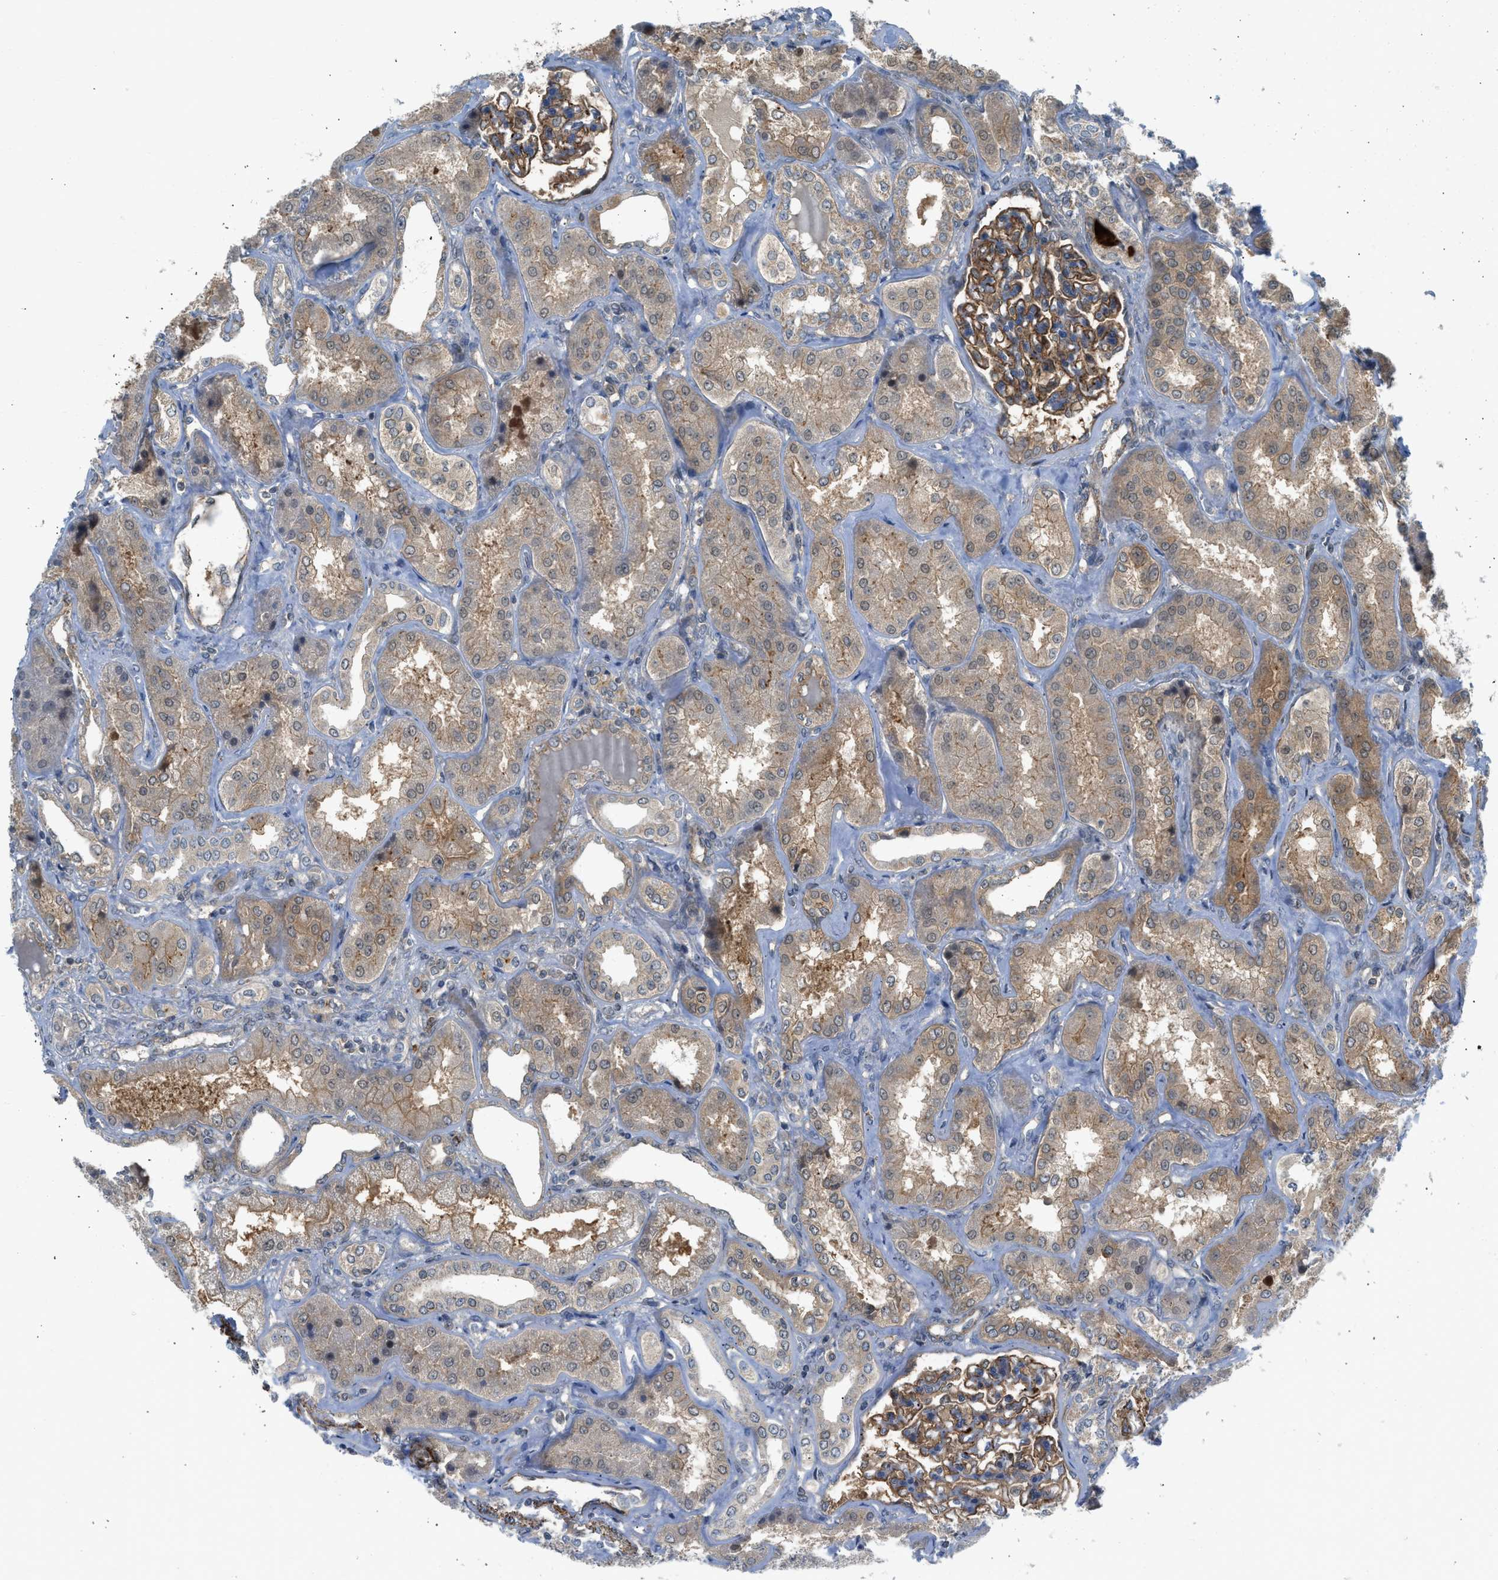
{"staining": {"intensity": "strong", "quantity": ">75%", "location": "cytoplasmic/membranous"}, "tissue": "kidney", "cell_type": "Cells in glomeruli", "image_type": "normal", "snomed": [{"axis": "morphology", "description": "Normal tissue, NOS"}, {"axis": "topography", "description": "Kidney"}], "caption": "A micrograph of human kidney stained for a protein reveals strong cytoplasmic/membranous brown staining in cells in glomeruli. The protein of interest is shown in brown color, while the nuclei are stained blue.", "gene": "SESN2", "patient": {"sex": "female", "age": 56}}